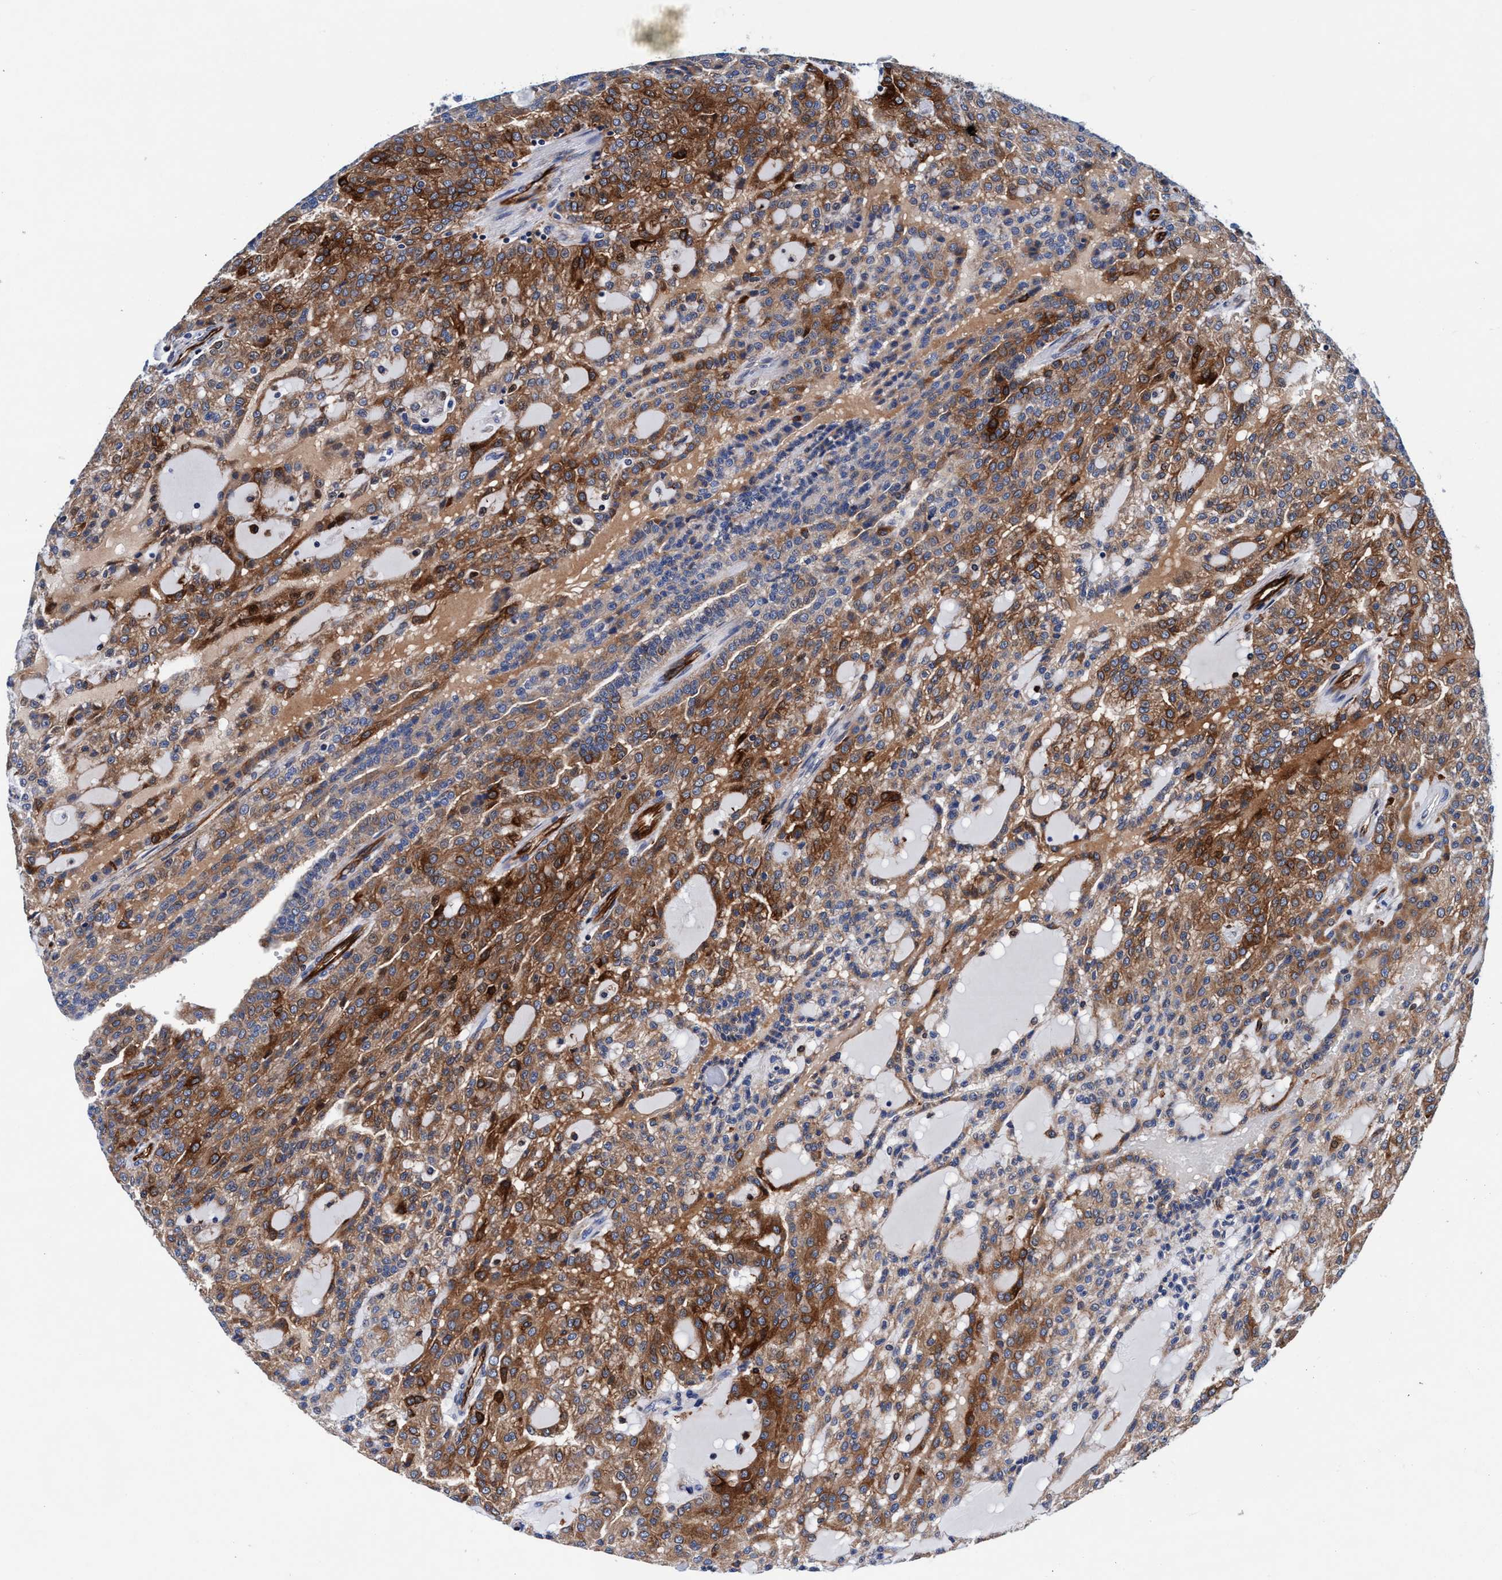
{"staining": {"intensity": "moderate", "quantity": ">75%", "location": "cytoplasmic/membranous"}, "tissue": "renal cancer", "cell_type": "Tumor cells", "image_type": "cancer", "snomed": [{"axis": "morphology", "description": "Adenocarcinoma, NOS"}, {"axis": "topography", "description": "Kidney"}], "caption": "Immunohistochemical staining of renal cancer displays medium levels of moderate cytoplasmic/membranous protein positivity in about >75% of tumor cells. Immunohistochemistry (ihc) stains the protein of interest in brown and the nuclei are stained blue.", "gene": "UBALD2", "patient": {"sex": "male", "age": 63}}